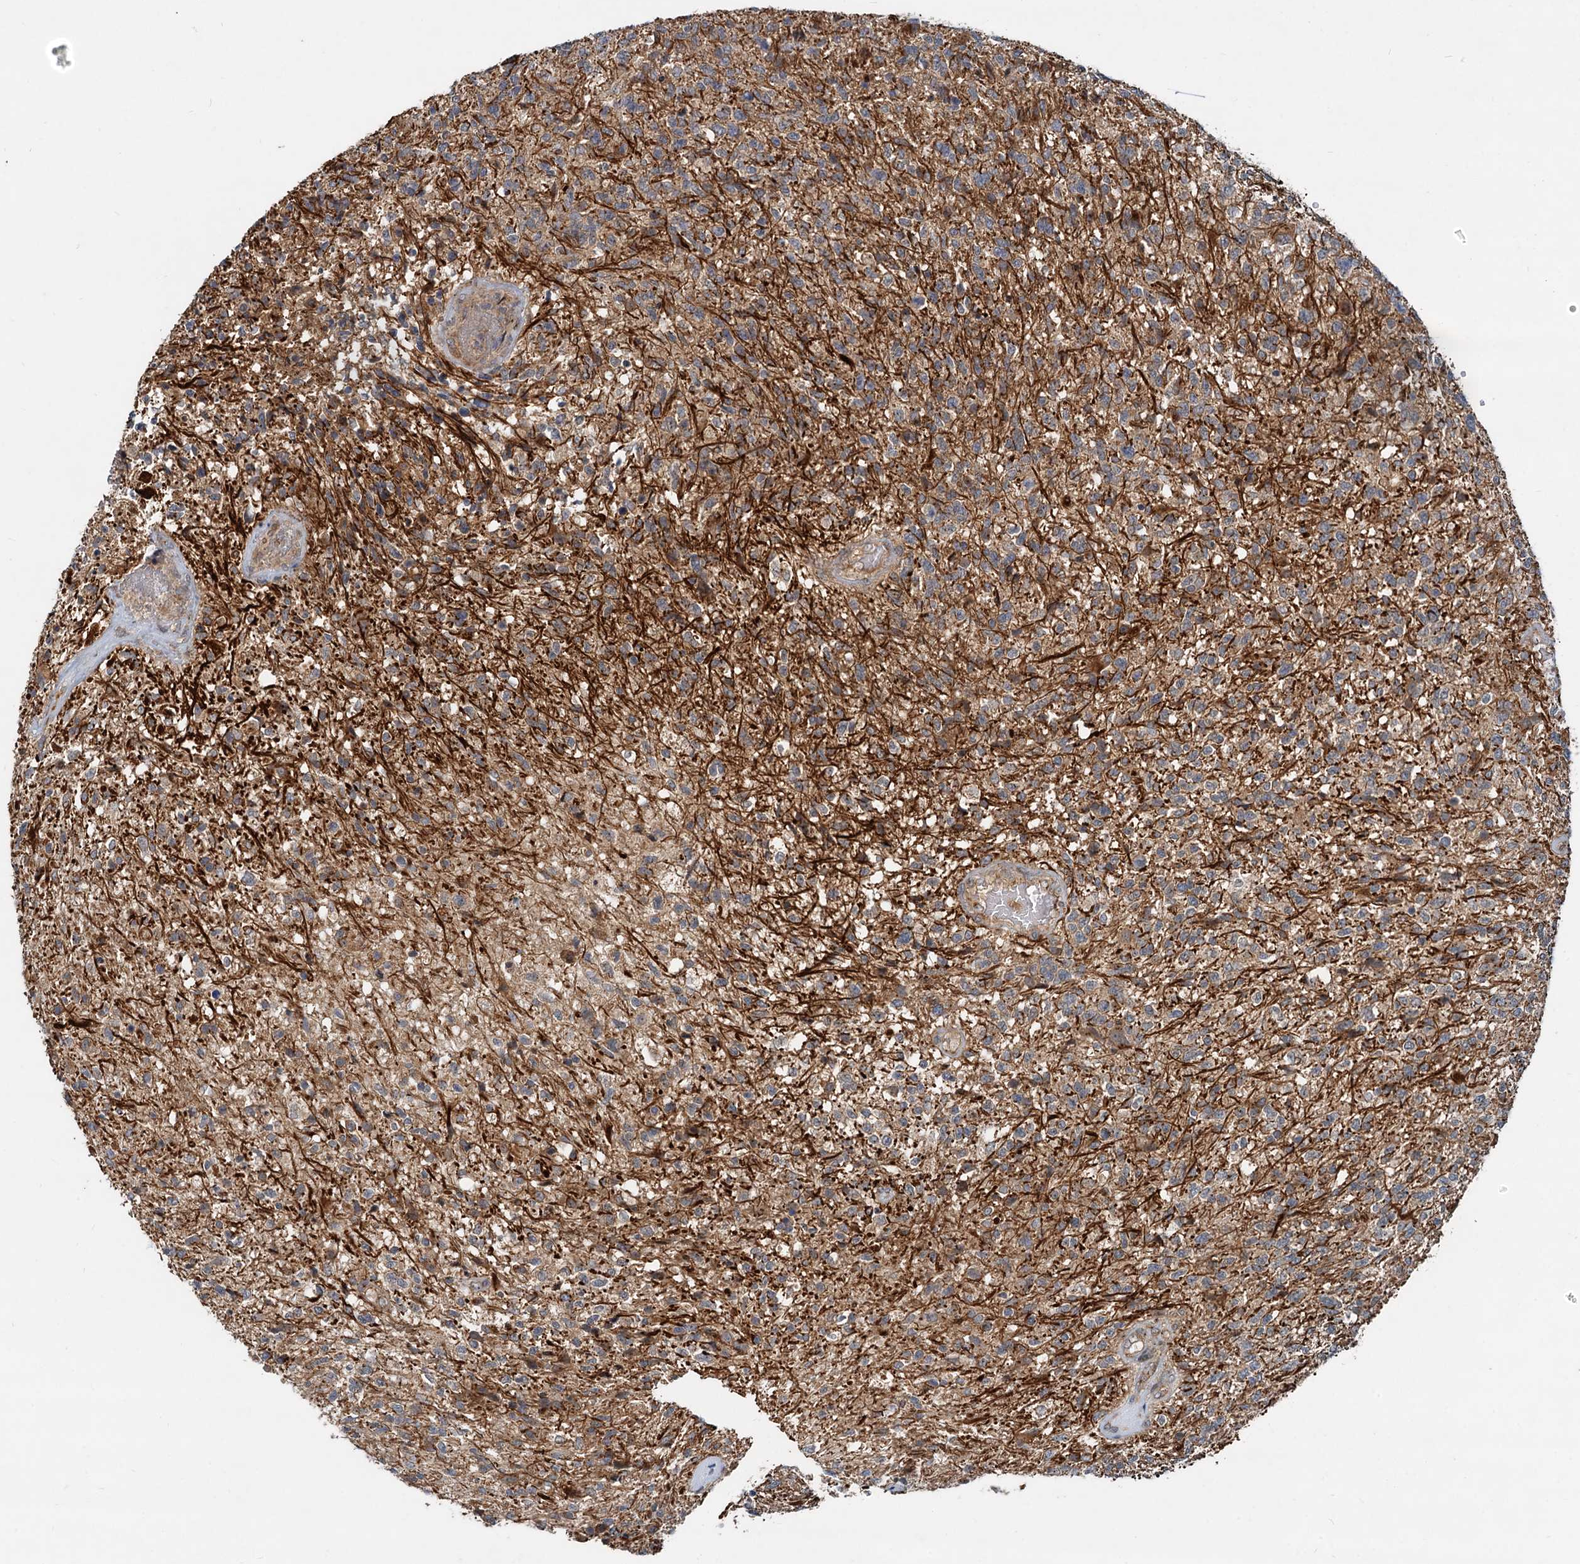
{"staining": {"intensity": "negative", "quantity": "none", "location": "none"}, "tissue": "glioma", "cell_type": "Tumor cells", "image_type": "cancer", "snomed": [{"axis": "morphology", "description": "Glioma, malignant, High grade"}, {"axis": "topography", "description": "Brain"}], "caption": "There is no significant positivity in tumor cells of glioma. The staining was performed using DAB to visualize the protein expression in brown, while the nuclei were stained in blue with hematoxylin (Magnification: 20x).", "gene": "CEP68", "patient": {"sex": "male", "age": 56}}